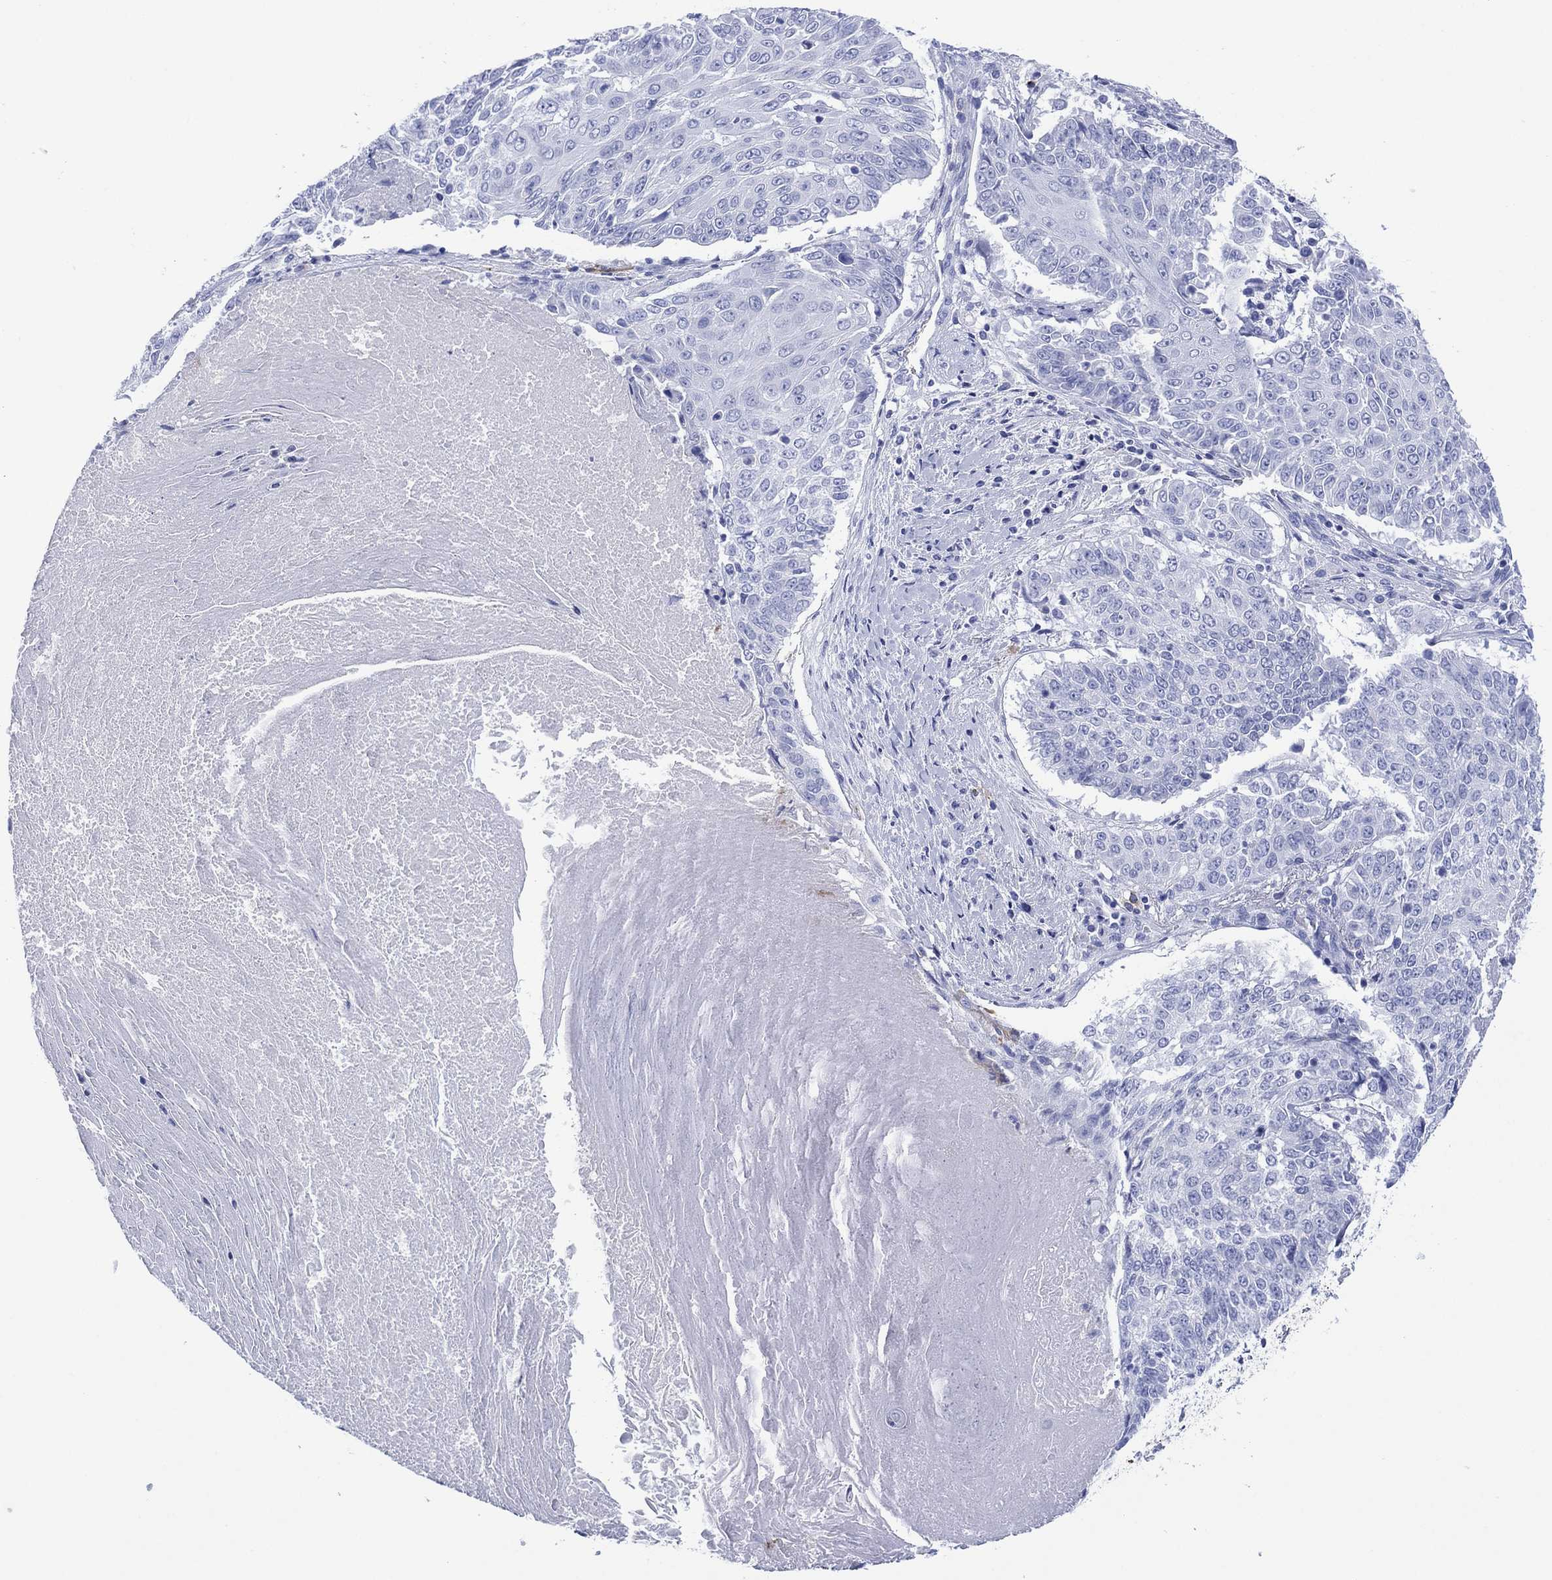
{"staining": {"intensity": "negative", "quantity": "none", "location": "none"}, "tissue": "lung cancer", "cell_type": "Tumor cells", "image_type": "cancer", "snomed": [{"axis": "morphology", "description": "Squamous cell carcinoma, NOS"}, {"axis": "topography", "description": "Lung"}], "caption": "DAB immunohistochemical staining of human lung cancer (squamous cell carcinoma) shows no significant expression in tumor cells. (DAB (3,3'-diaminobenzidine) IHC with hematoxylin counter stain).", "gene": "DPP4", "patient": {"sex": "male", "age": 64}}